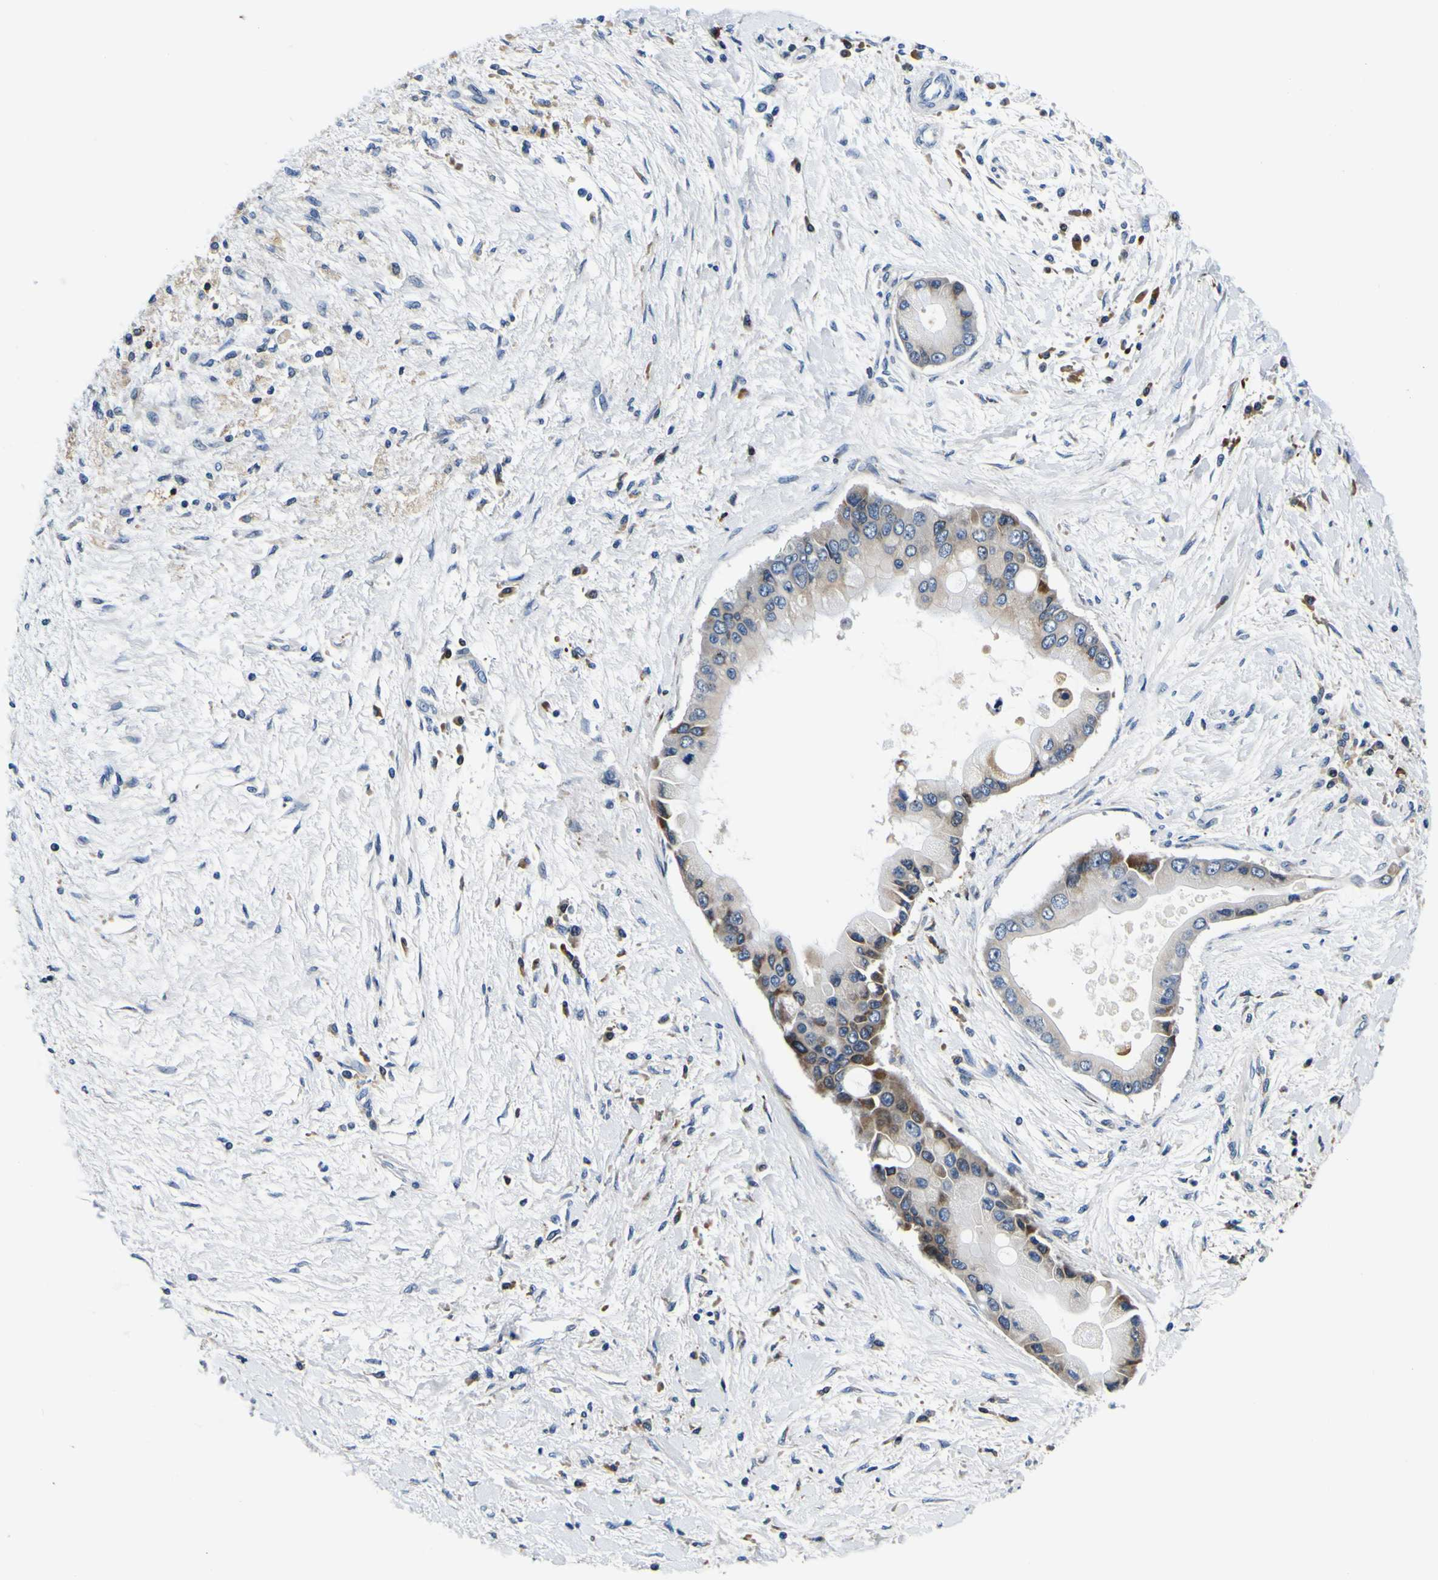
{"staining": {"intensity": "moderate", "quantity": "<25%", "location": "cytoplasmic/membranous"}, "tissue": "liver cancer", "cell_type": "Tumor cells", "image_type": "cancer", "snomed": [{"axis": "morphology", "description": "Cholangiocarcinoma"}, {"axis": "topography", "description": "Liver"}], "caption": "Liver cancer stained for a protein (brown) displays moderate cytoplasmic/membranous positive positivity in about <25% of tumor cells.", "gene": "NLRP3", "patient": {"sex": "male", "age": 50}}